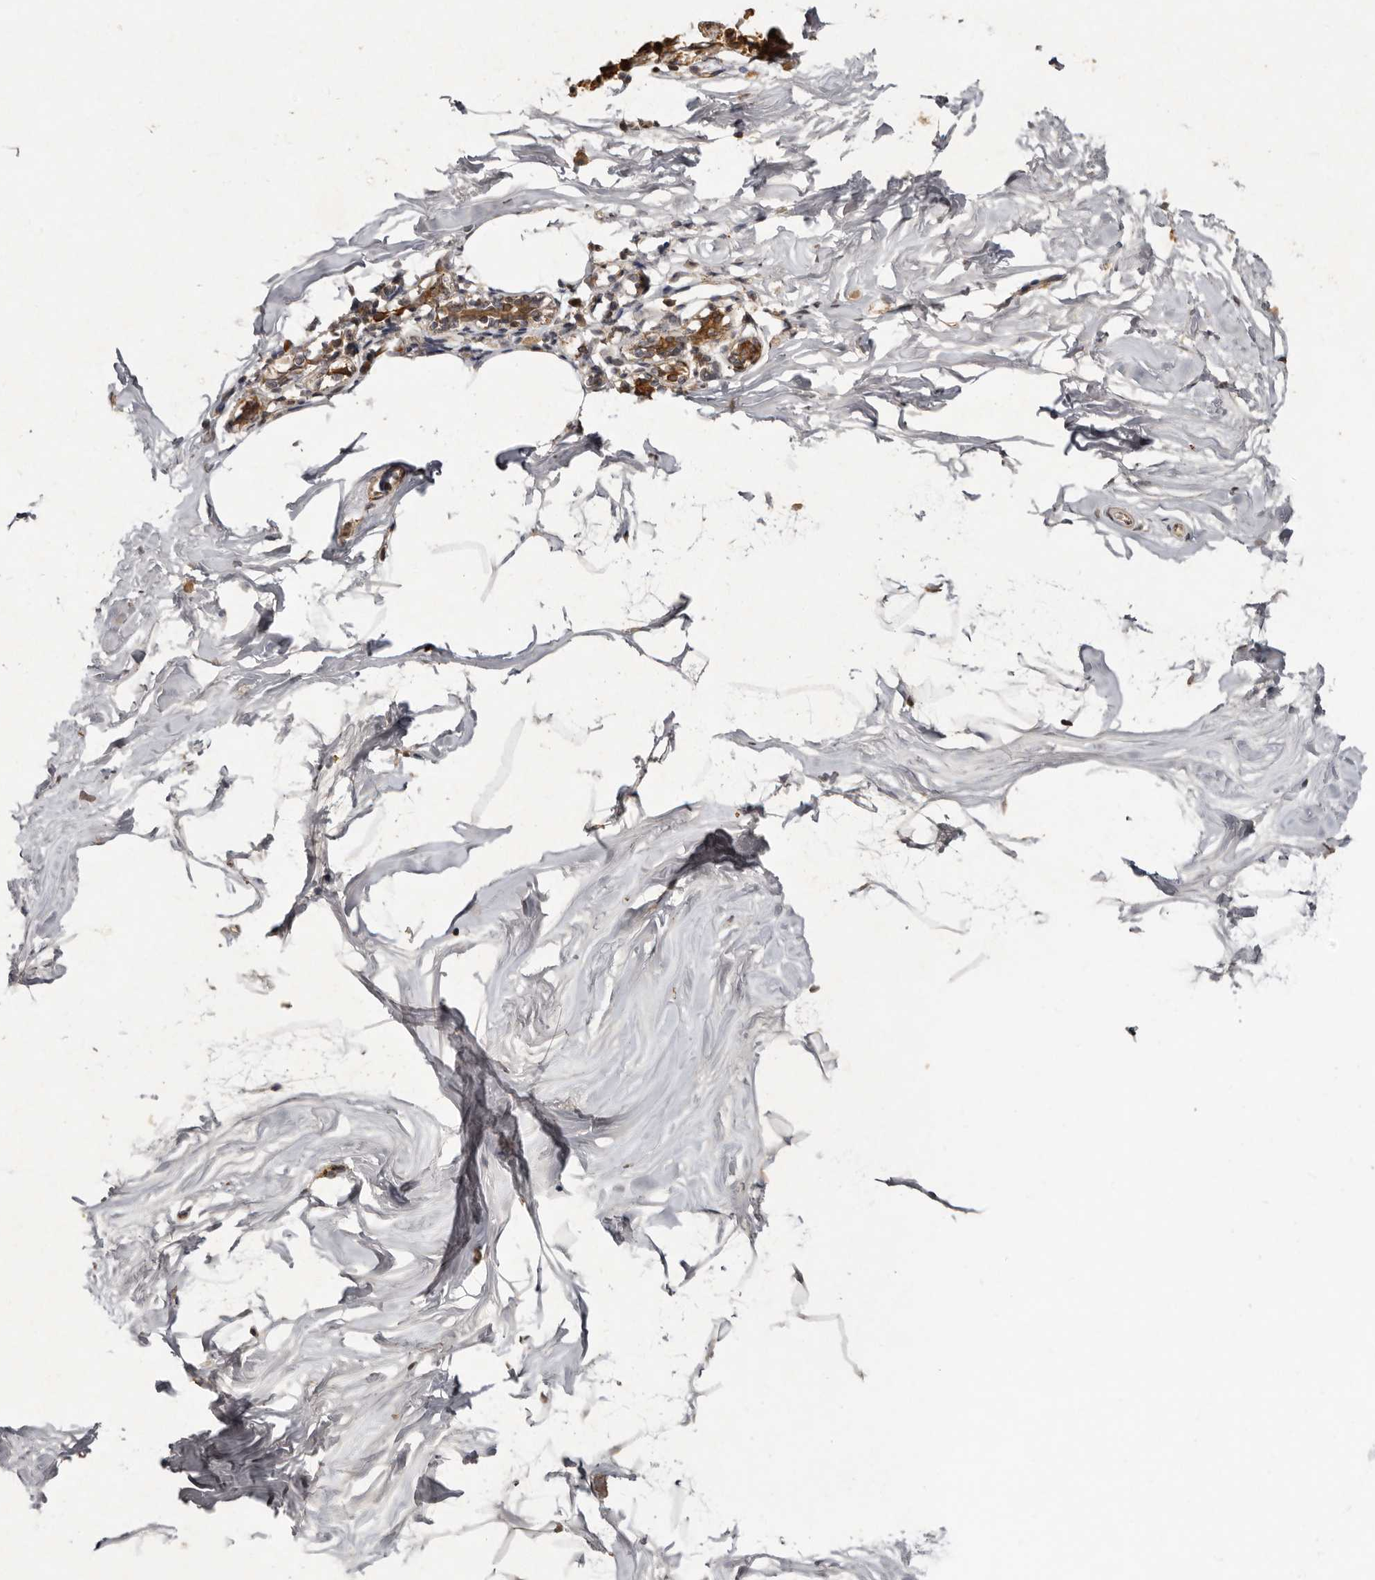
{"staining": {"intensity": "weak", "quantity": ">75%", "location": "cytoplasmic/membranous"}, "tissue": "breast", "cell_type": "Adipocytes", "image_type": "normal", "snomed": [{"axis": "morphology", "description": "Normal tissue, NOS"}, {"axis": "topography", "description": "Breast"}], "caption": "Immunohistochemistry (DAB (3,3'-diaminobenzidine)) staining of unremarkable human breast exhibits weak cytoplasmic/membranous protein expression in approximately >75% of adipocytes.", "gene": "SEMA3A", "patient": {"sex": "female", "age": 62}}